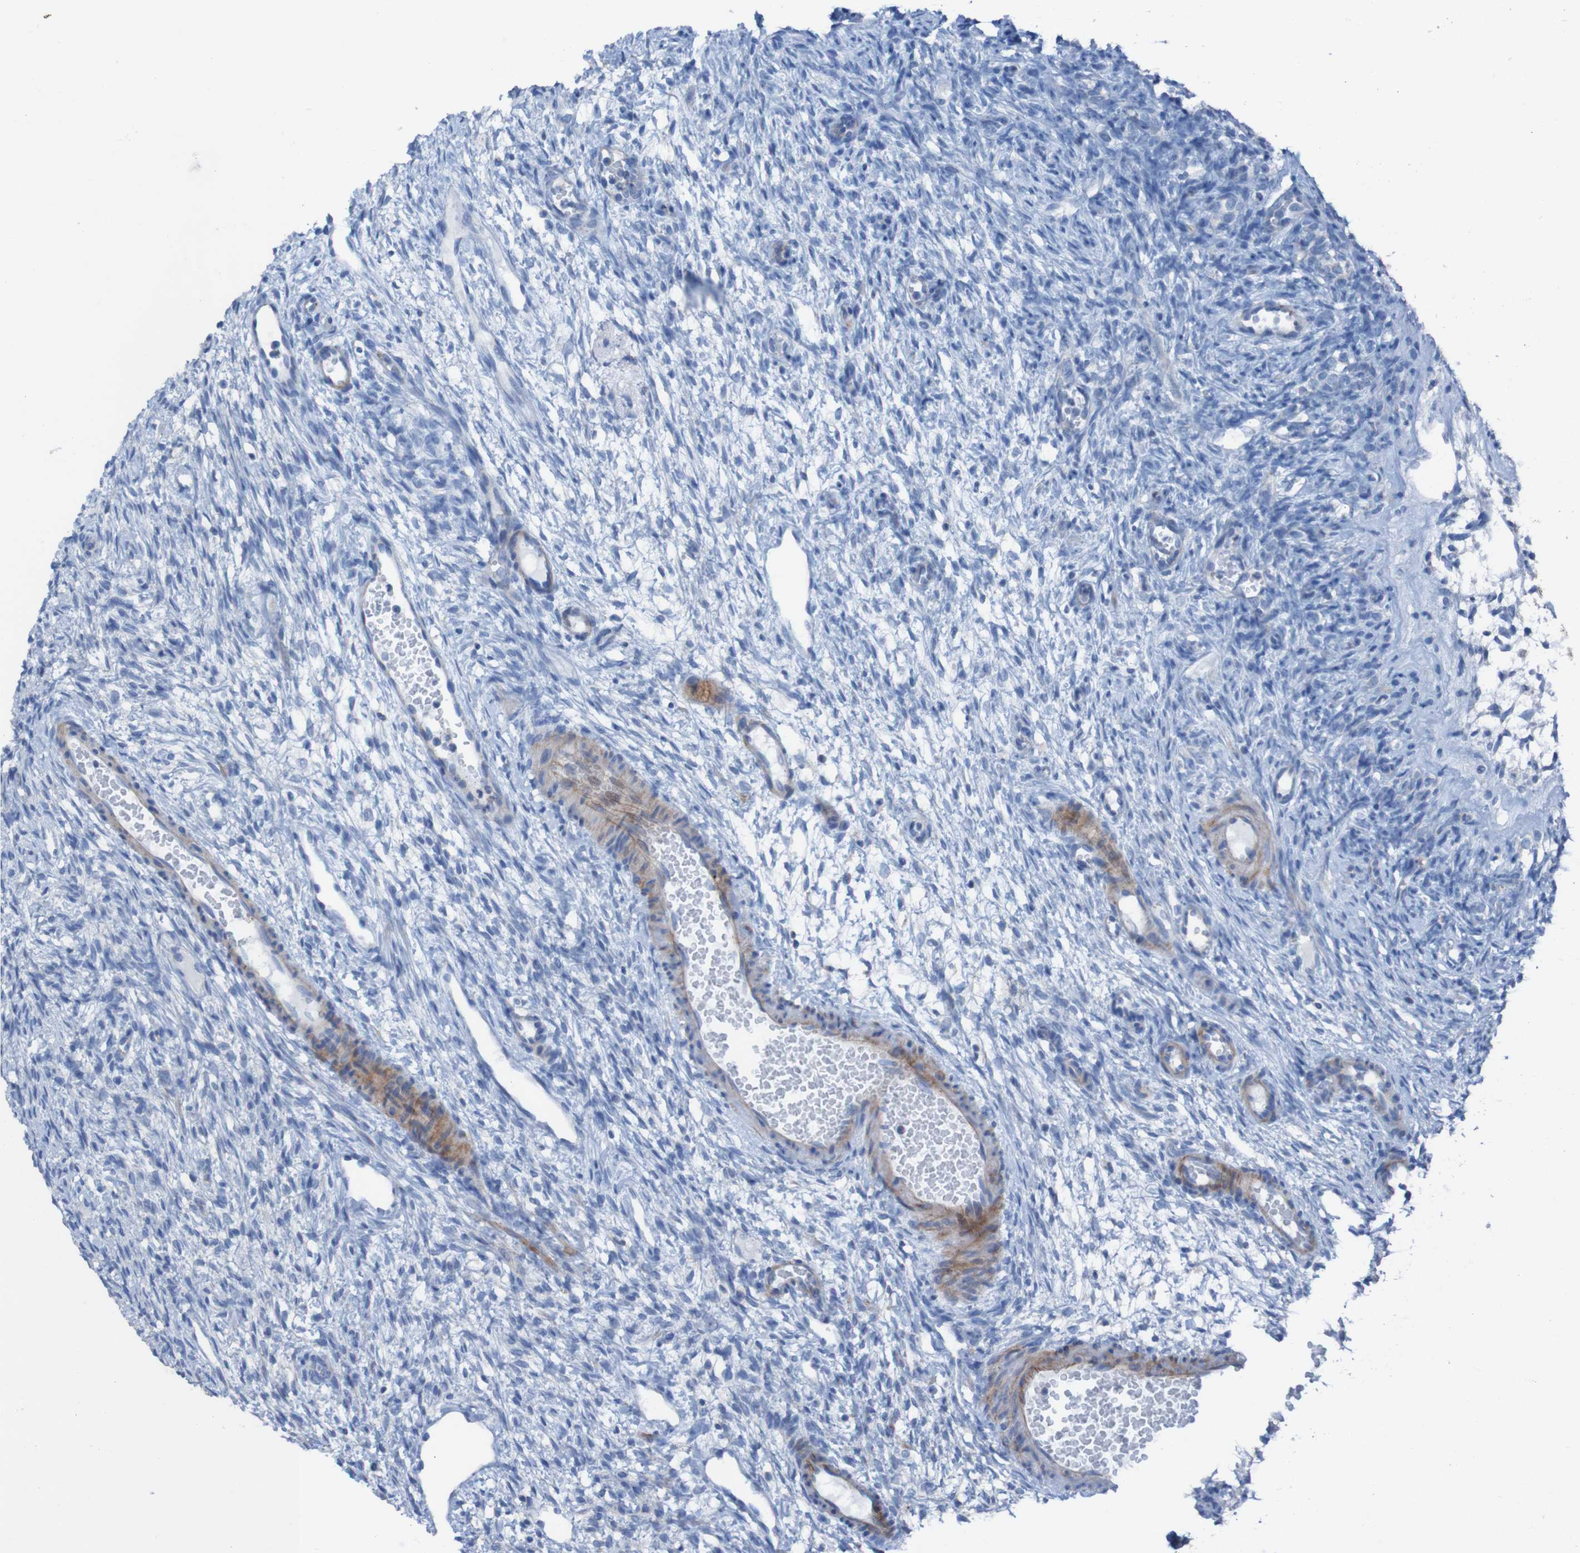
{"staining": {"intensity": "moderate", "quantity": "<25%", "location": "cytoplasmic/membranous"}, "tissue": "ovary", "cell_type": "Ovarian stroma cells", "image_type": "normal", "snomed": [{"axis": "morphology", "description": "Normal tissue, NOS"}, {"axis": "topography", "description": "Ovary"}], "caption": "IHC of normal ovary reveals low levels of moderate cytoplasmic/membranous positivity in about <25% of ovarian stroma cells.", "gene": "RNF182", "patient": {"sex": "female", "age": 33}}